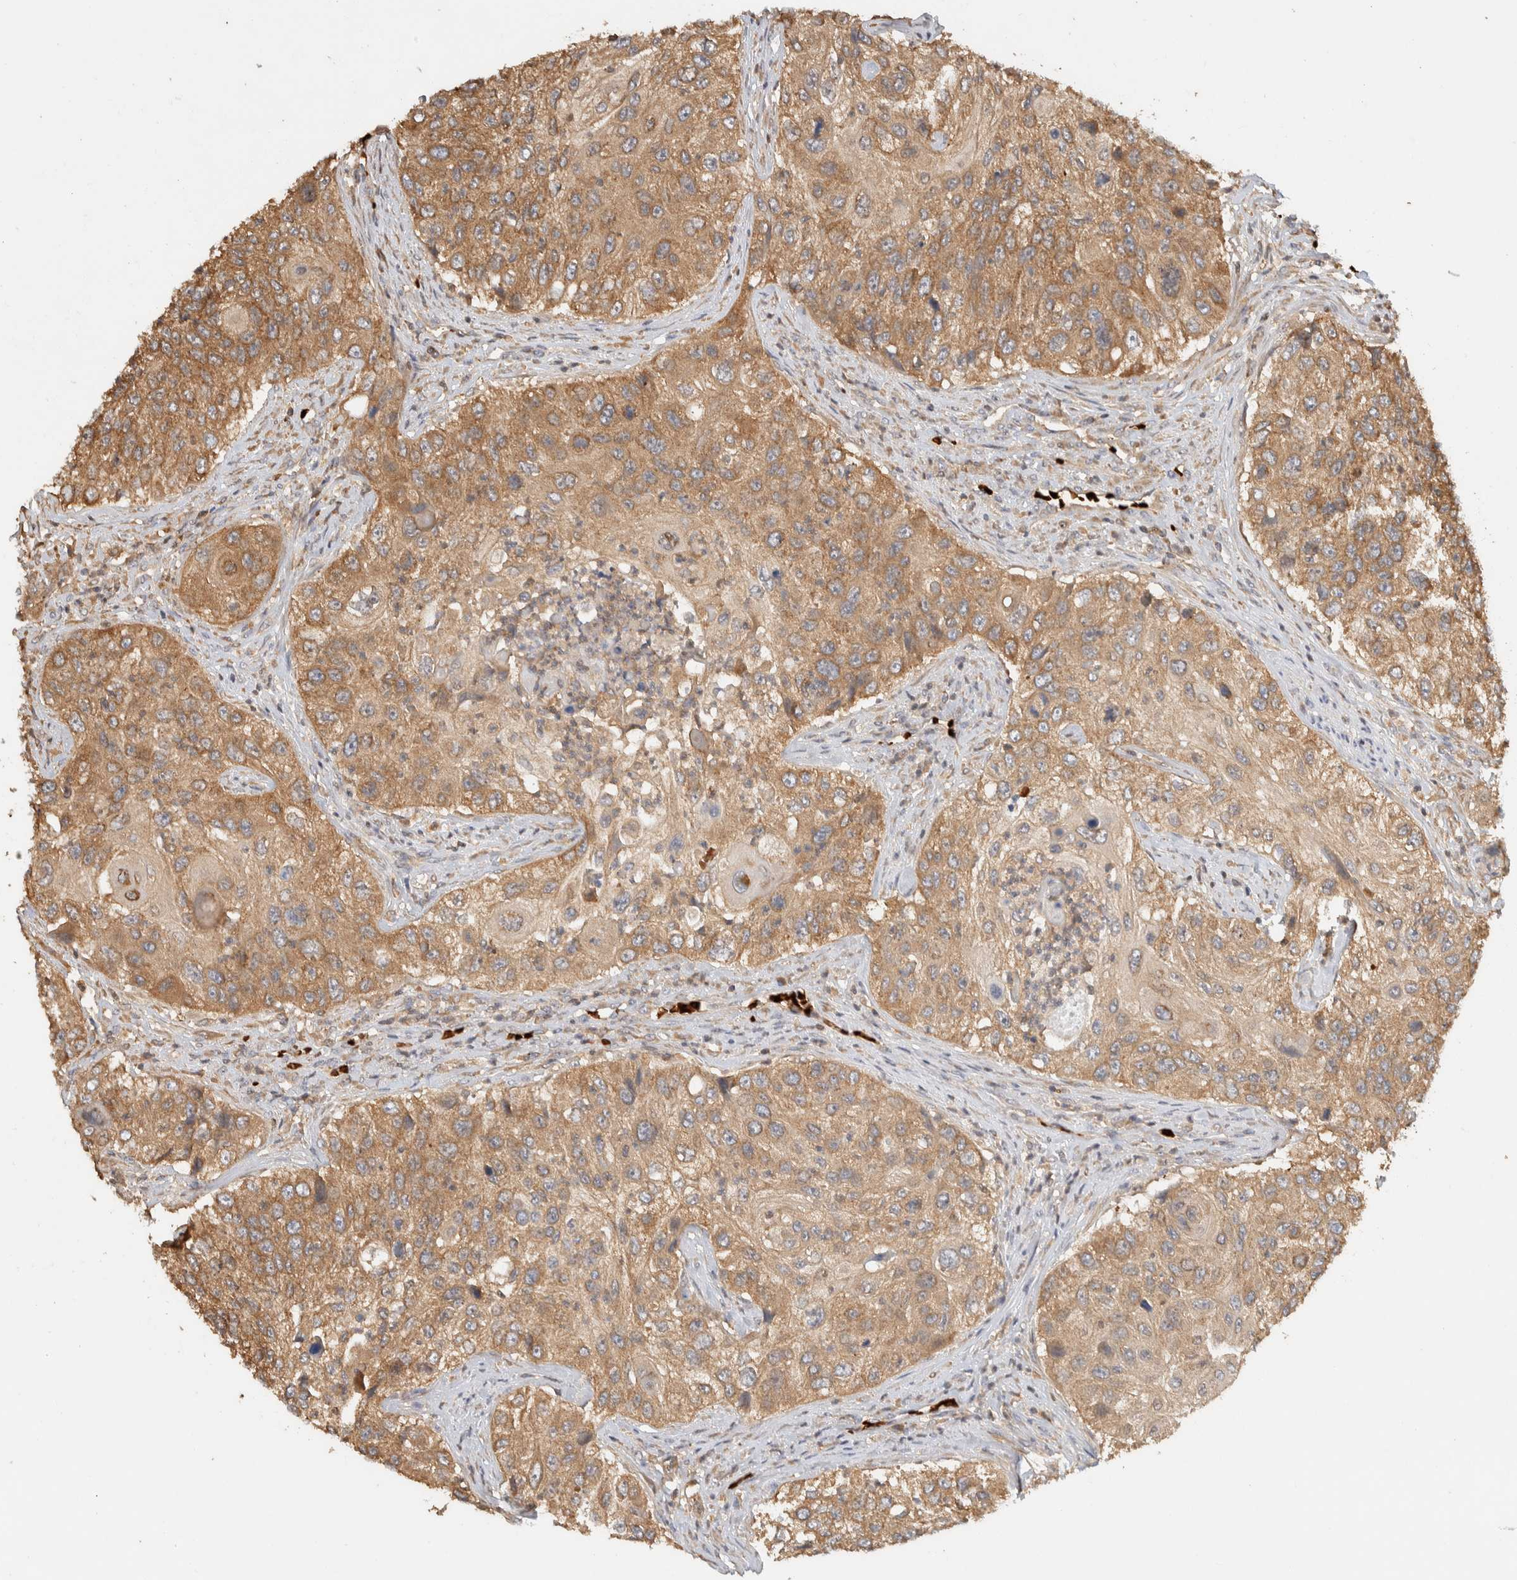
{"staining": {"intensity": "moderate", "quantity": ">75%", "location": "cytoplasmic/membranous"}, "tissue": "urothelial cancer", "cell_type": "Tumor cells", "image_type": "cancer", "snomed": [{"axis": "morphology", "description": "Urothelial carcinoma, High grade"}, {"axis": "topography", "description": "Urinary bladder"}], "caption": "Protein positivity by immunohistochemistry reveals moderate cytoplasmic/membranous expression in about >75% of tumor cells in urothelial cancer.", "gene": "TTI2", "patient": {"sex": "female", "age": 60}}